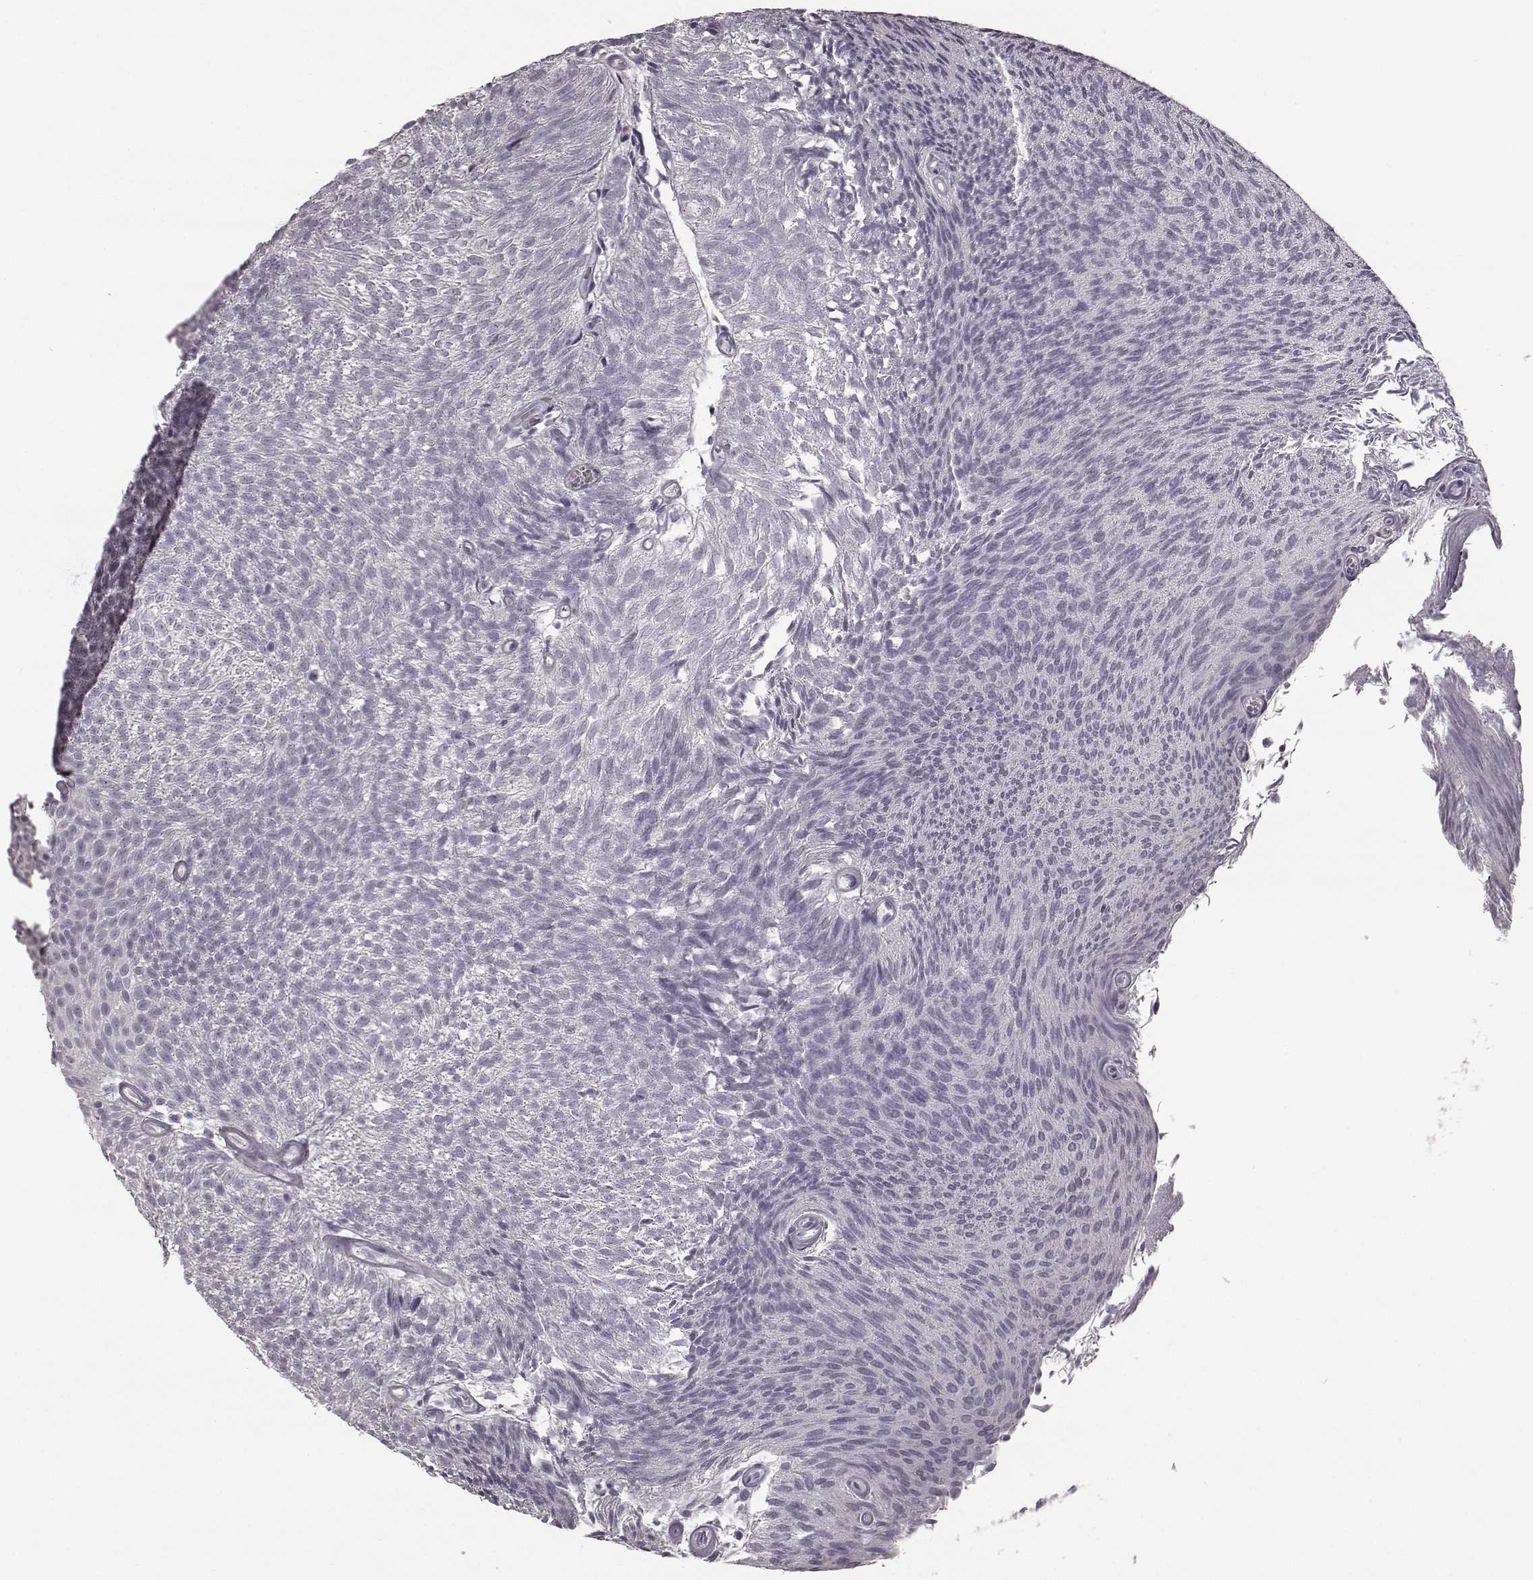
{"staining": {"intensity": "negative", "quantity": "none", "location": "none"}, "tissue": "urothelial cancer", "cell_type": "Tumor cells", "image_type": "cancer", "snomed": [{"axis": "morphology", "description": "Urothelial carcinoma, Low grade"}, {"axis": "topography", "description": "Urinary bladder"}], "caption": "DAB (3,3'-diaminobenzidine) immunohistochemical staining of urothelial cancer demonstrates no significant staining in tumor cells.", "gene": "ZNF433", "patient": {"sex": "male", "age": 77}}